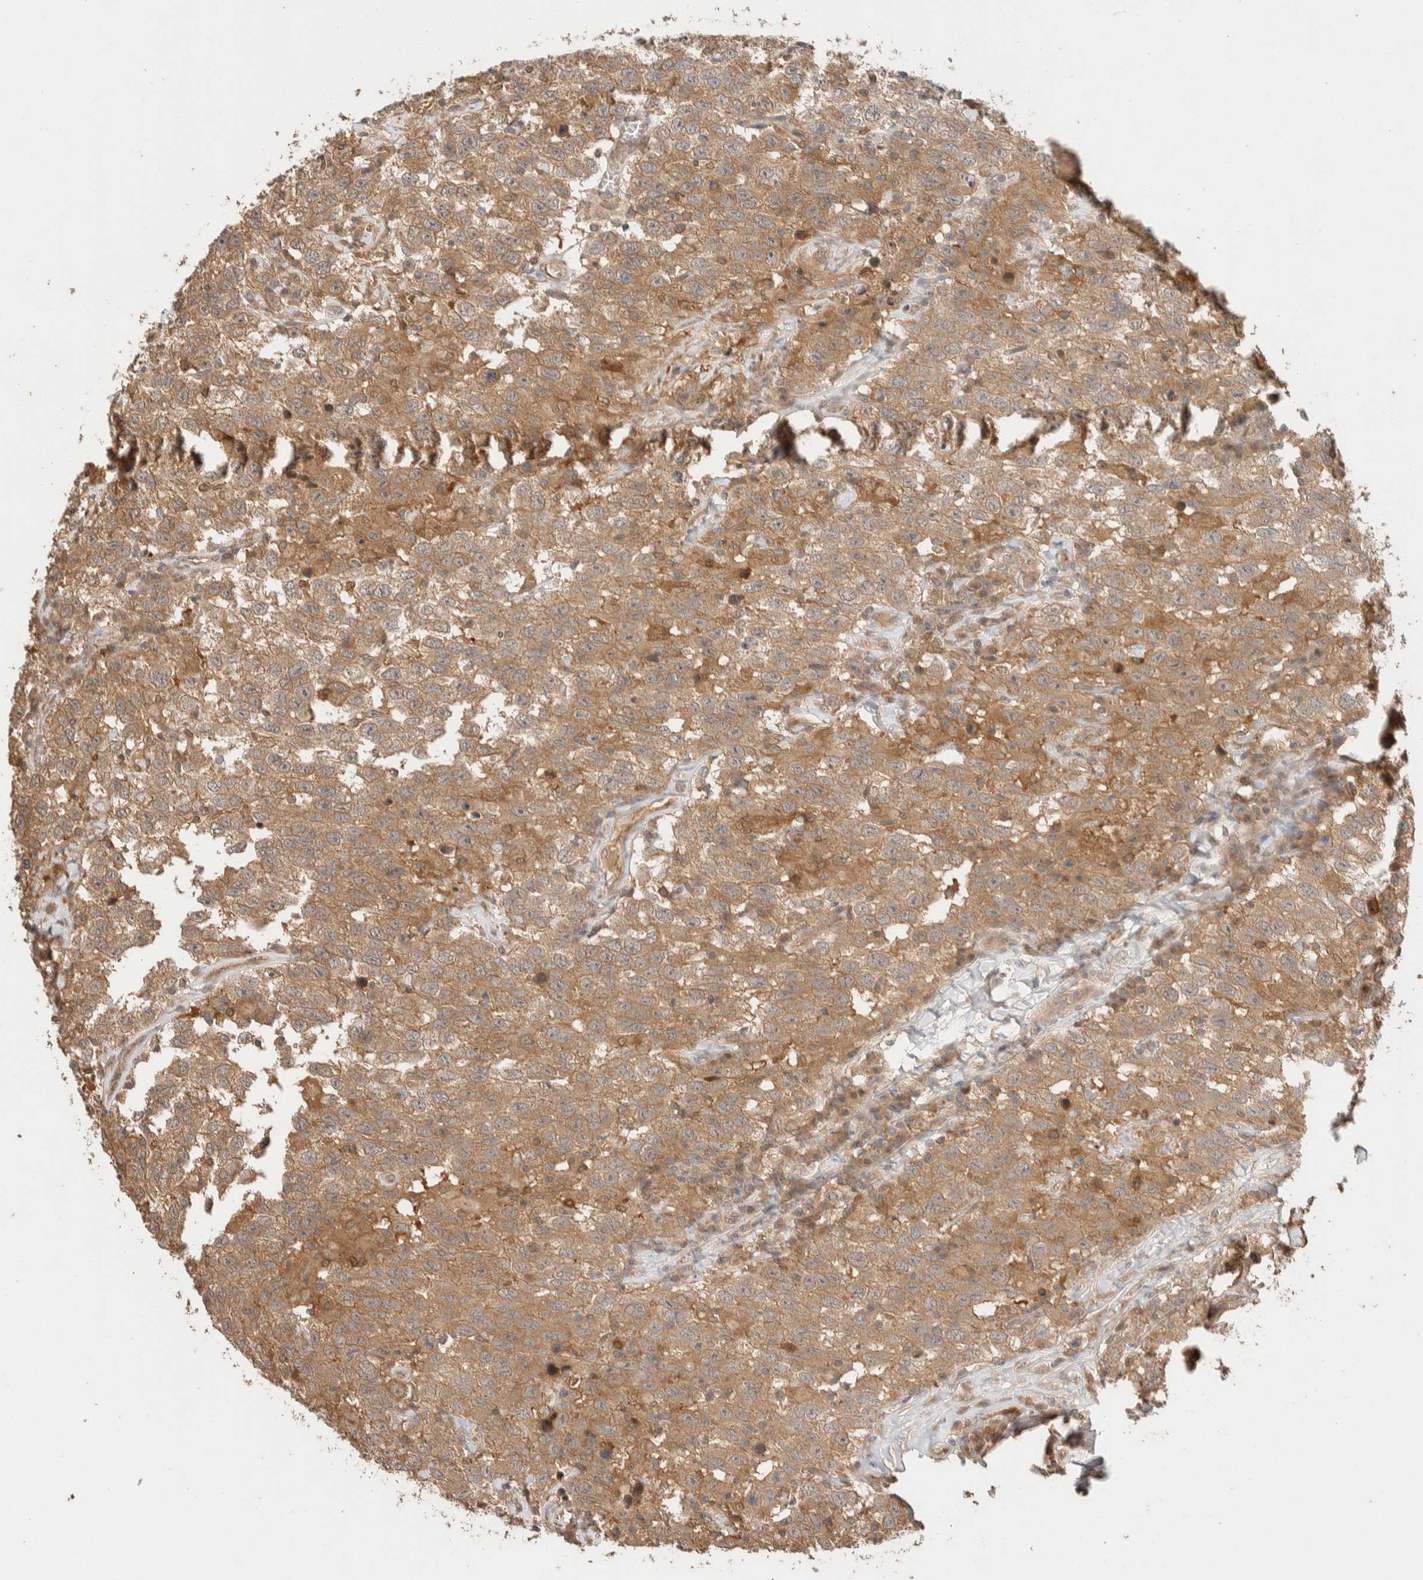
{"staining": {"intensity": "moderate", "quantity": ">75%", "location": "cytoplasmic/membranous"}, "tissue": "testis cancer", "cell_type": "Tumor cells", "image_type": "cancer", "snomed": [{"axis": "morphology", "description": "Seminoma, NOS"}, {"axis": "topography", "description": "Testis"}], "caption": "There is medium levels of moderate cytoplasmic/membranous positivity in tumor cells of testis cancer (seminoma), as demonstrated by immunohistochemical staining (brown color).", "gene": "ZNF567", "patient": {"sex": "male", "age": 41}}